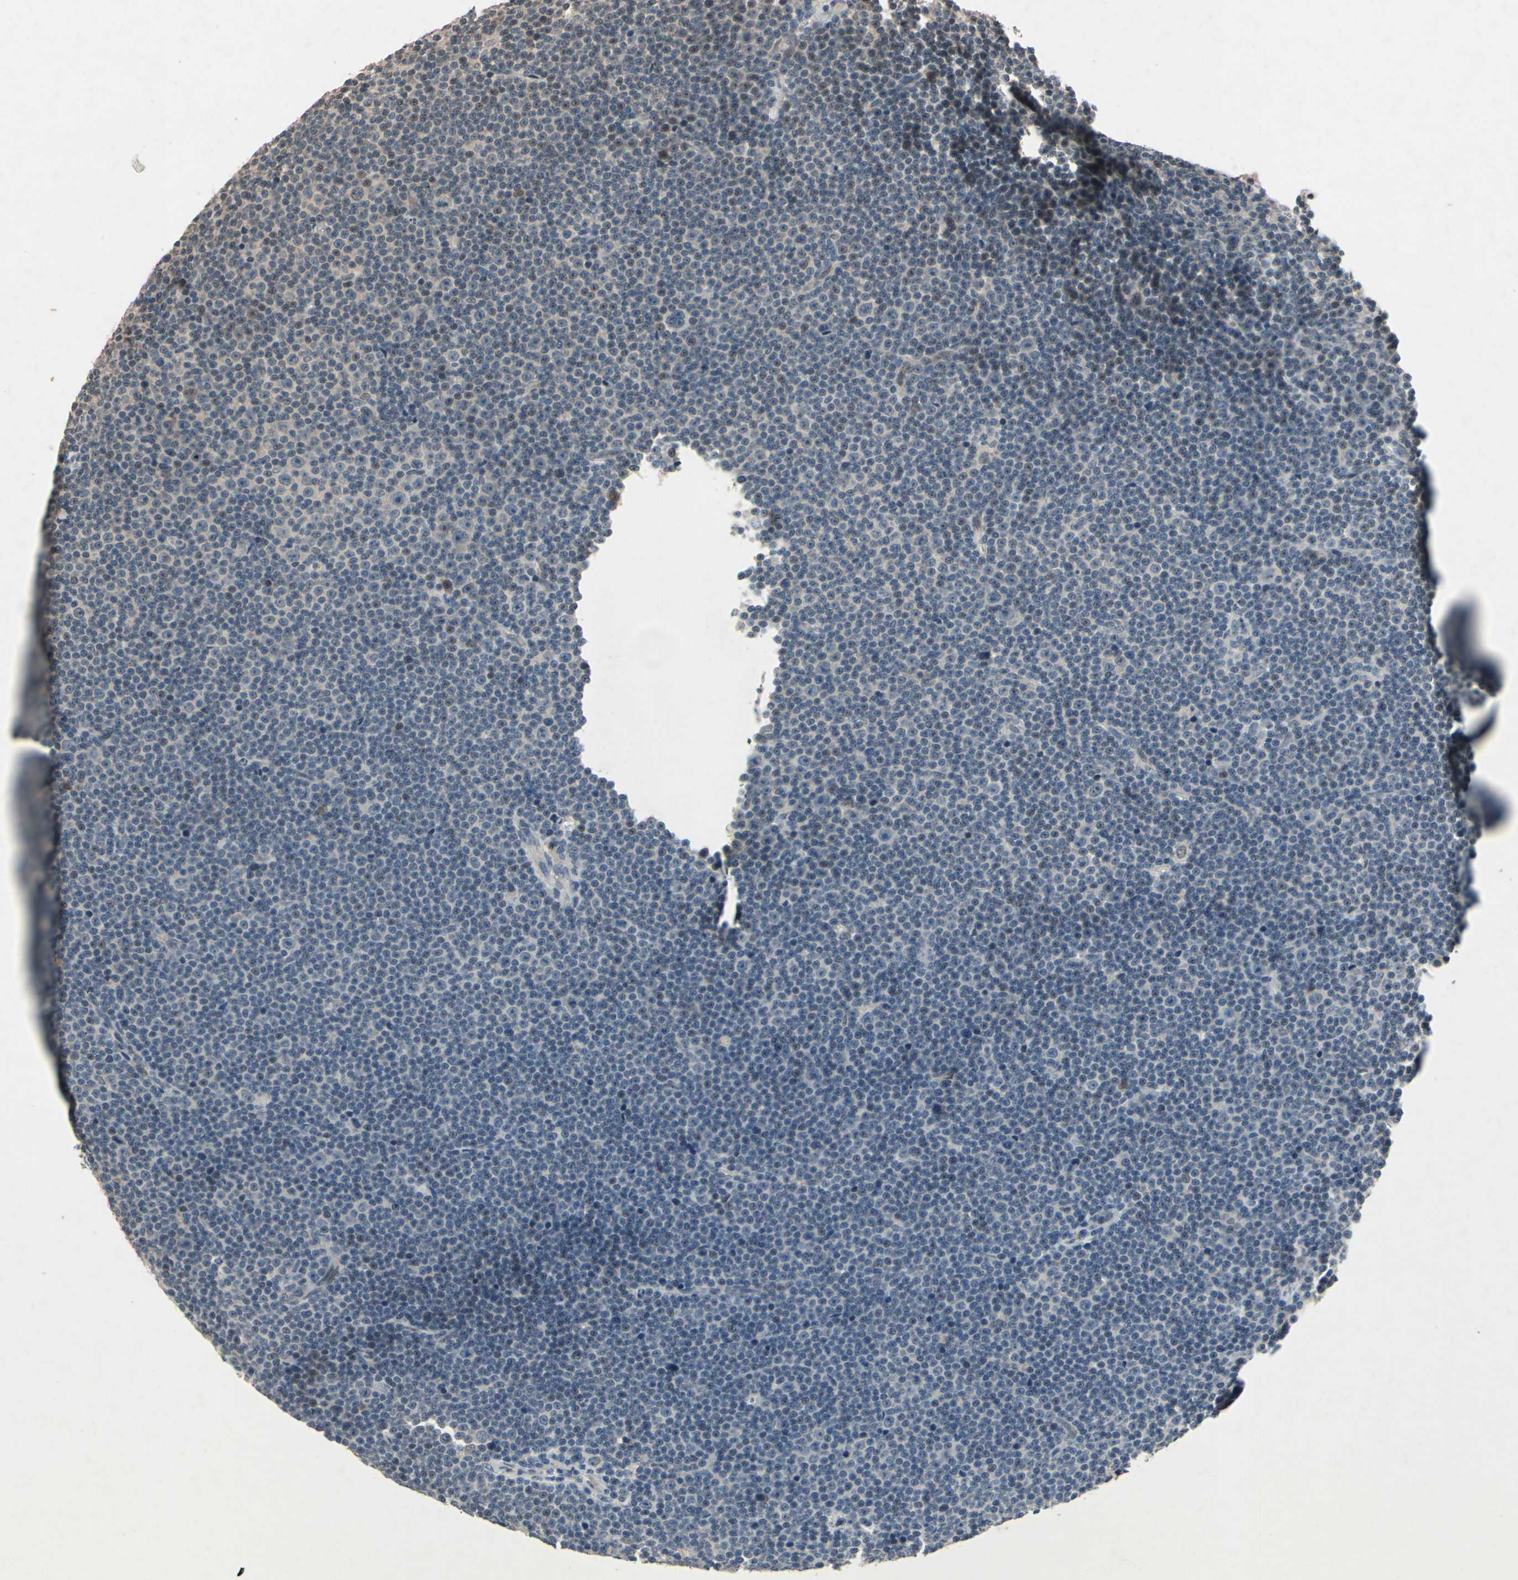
{"staining": {"intensity": "negative", "quantity": "none", "location": "none"}, "tissue": "lymphoma", "cell_type": "Tumor cells", "image_type": "cancer", "snomed": [{"axis": "morphology", "description": "Malignant lymphoma, non-Hodgkin's type, Low grade"}, {"axis": "topography", "description": "Lymph node"}], "caption": "IHC photomicrograph of neoplastic tissue: human malignant lymphoma, non-Hodgkin's type (low-grade) stained with DAB reveals no significant protein positivity in tumor cells.", "gene": "DPY19L3", "patient": {"sex": "female", "age": 67}}